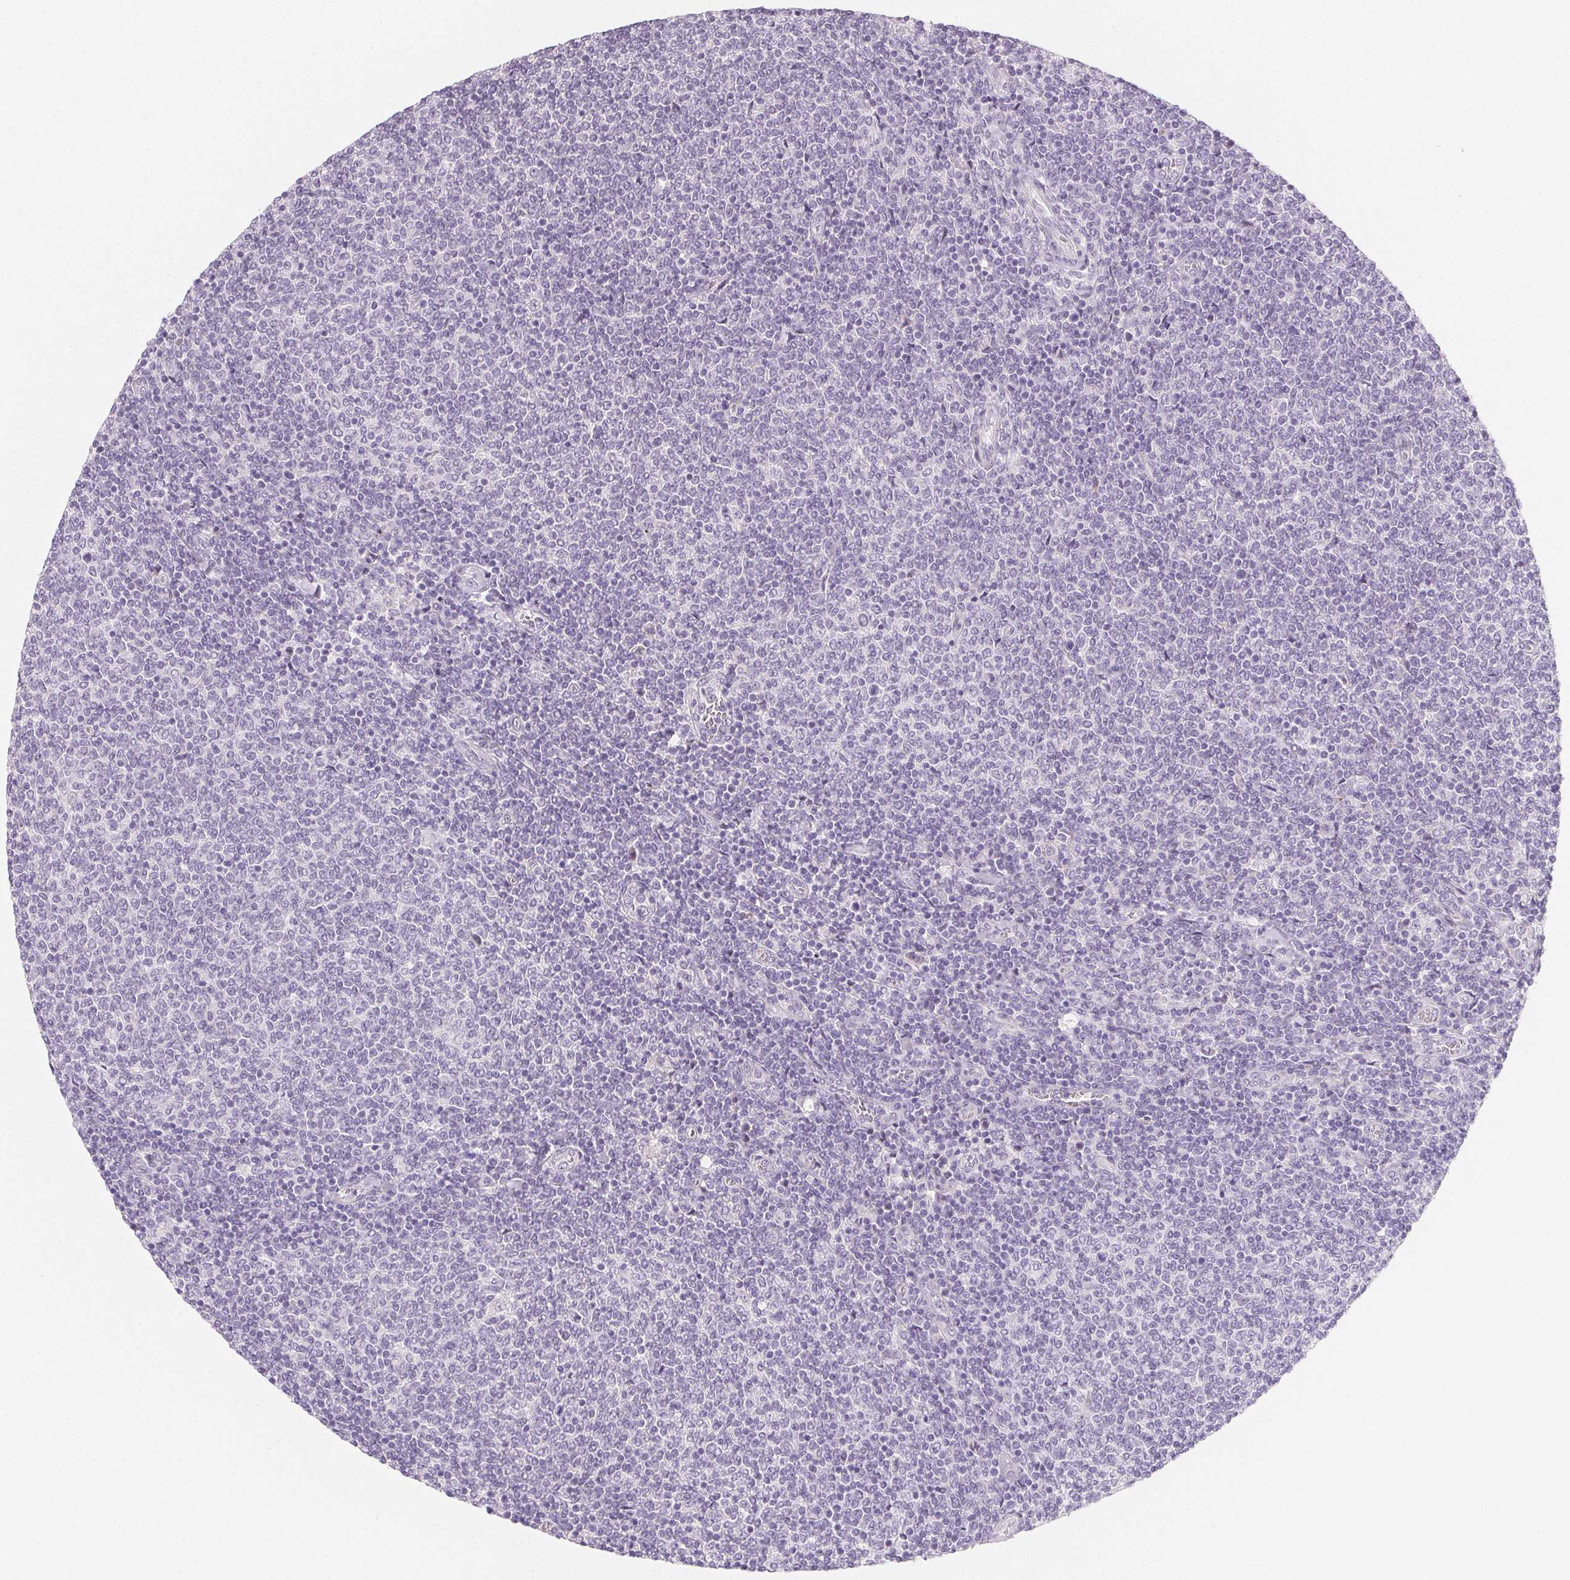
{"staining": {"intensity": "negative", "quantity": "none", "location": "none"}, "tissue": "lymphoma", "cell_type": "Tumor cells", "image_type": "cancer", "snomed": [{"axis": "morphology", "description": "Malignant lymphoma, non-Hodgkin's type, Low grade"}, {"axis": "topography", "description": "Lymph node"}], "caption": "Photomicrograph shows no protein positivity in tumor cells of lymphoma tissue.", "gene": "SH3GL2", "patient": {"sex": "male", "age": 52}}